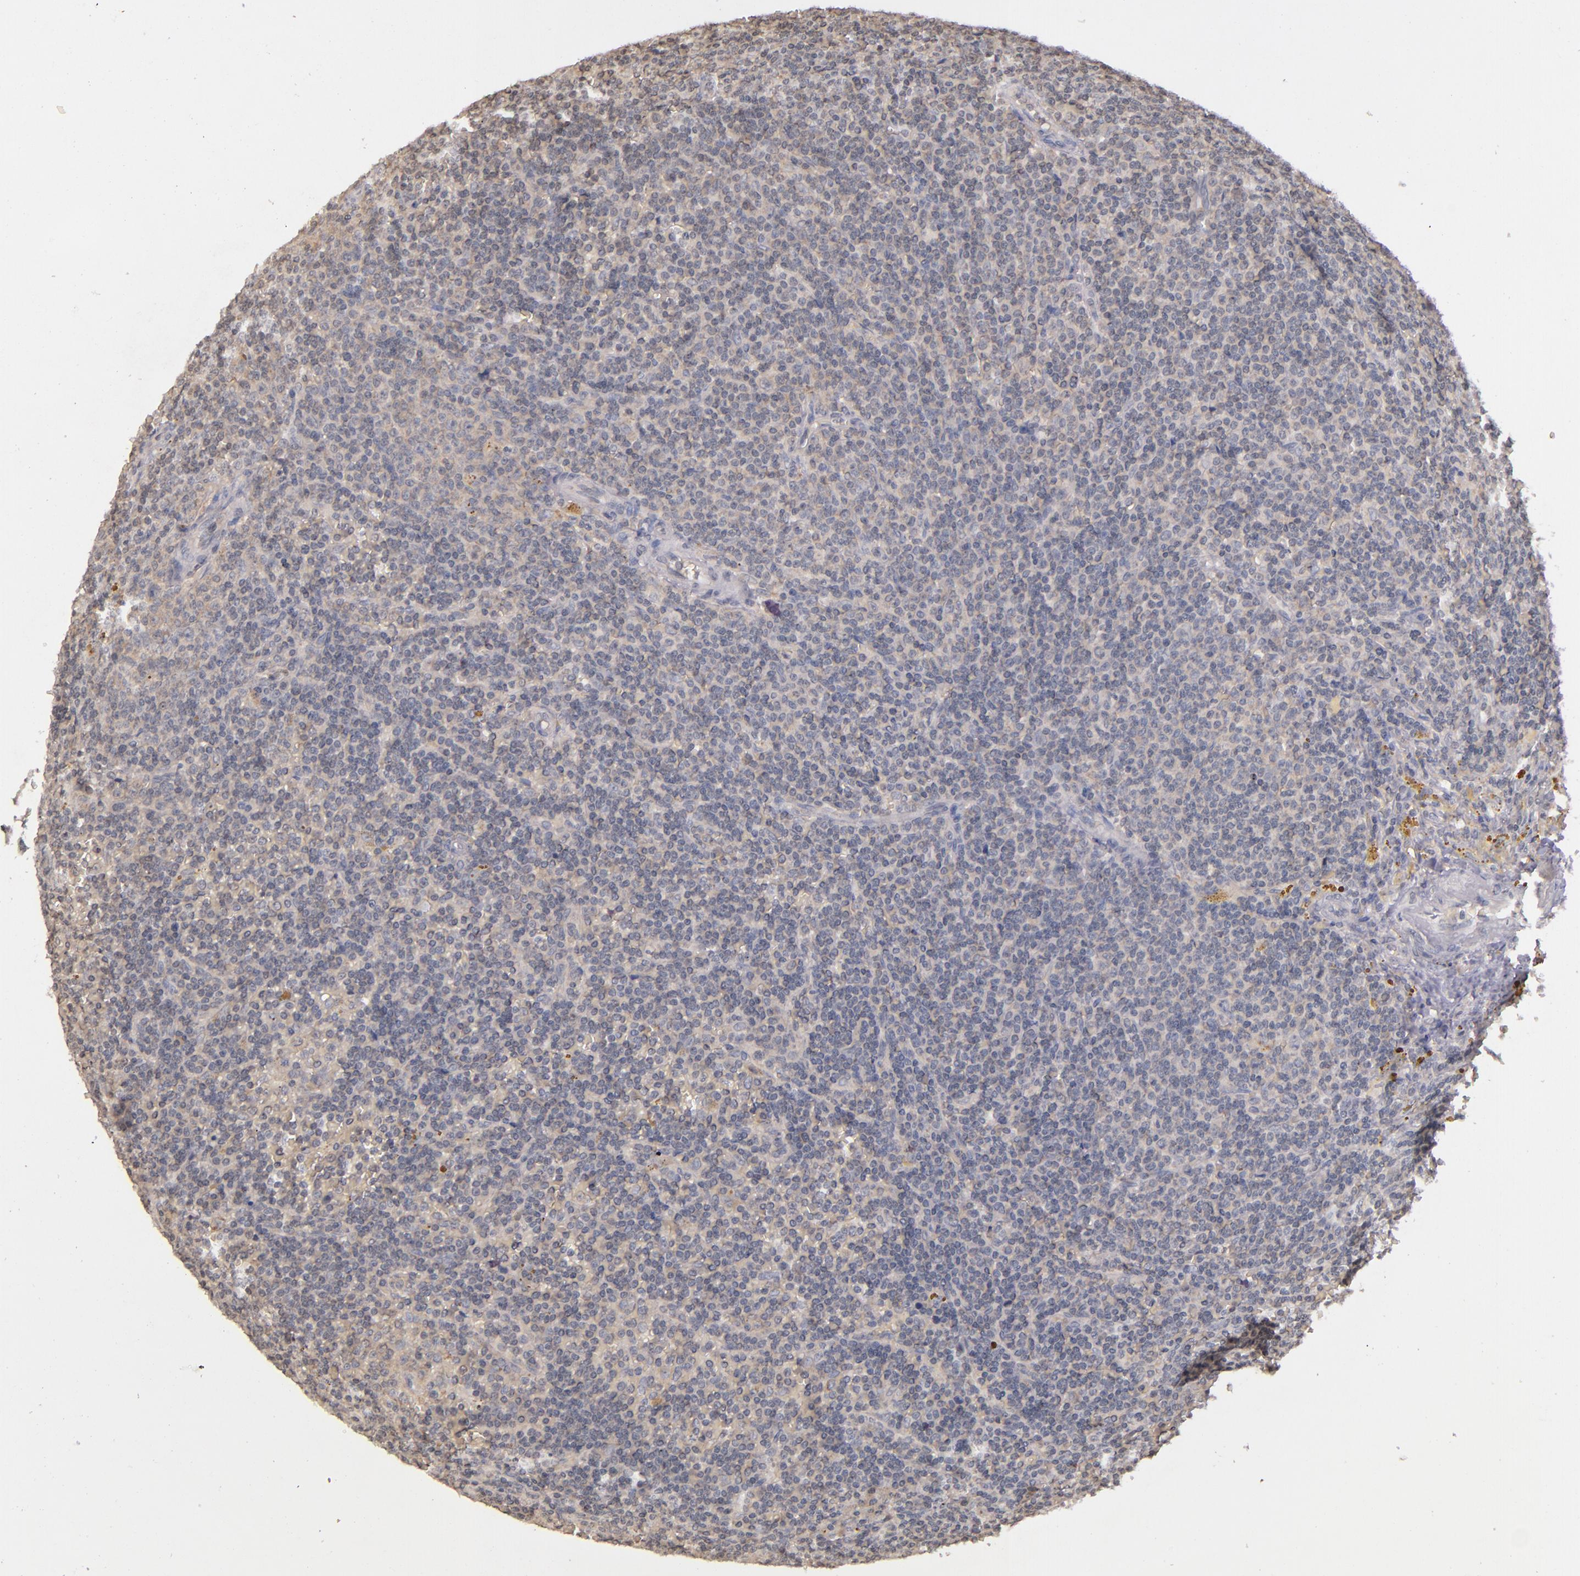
{"staining": {"intensity": "weak", "quantity": "25%-75%", "location": "cytoplasmic/membranous"}, "tissue": "lymphoma", "cell_type": "Tumor cells", "image_type": "cancer", "snomed": [{"axis": "morphology", "description": "Malignant lymphoma, non-Hodgkin's type, Low grade"}, {"axis": "topography", "description": "Spleen"}], "caption": "Immunohistochemistry staining of lymphoma, which exhibits low levels of weak cytoplasmic/membranous positivity in approximately 25%-75% of tumor cells indicating weak cytoplasmic/membranous protein expression. The staining was performed using DAB (3,3'-diaminobenzidine) (brown) for protein detection and nuclei were counterstained in hematoxylin (blue).", "gene": "TSC2", "patient": {"sex": "male", "age": 80}}